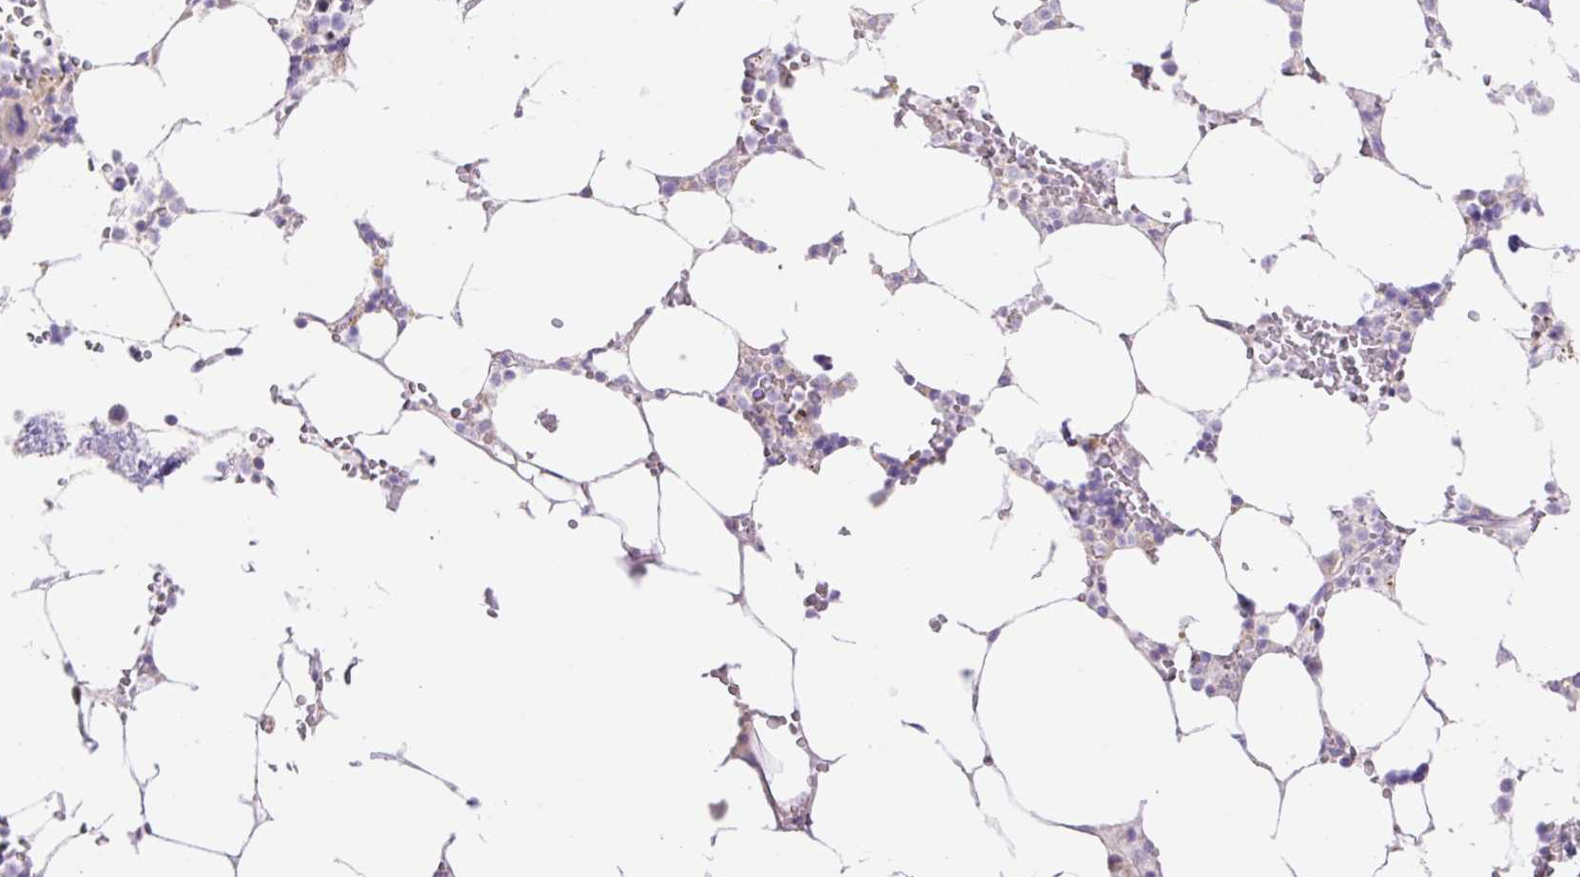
{"staining": {"intensity": "negative", "quantity": "none", "location": "none"}, "tissue": "bone marrow", "cell_type": "Hematopoietic cells", "image_type": "normal", "snomed": [{"axis": "morphology", "description": "Normal tissue, NOS"}, {"axis": "topography", "description": "Bone marrow"}], "caption": "Hematopoietic cells show no significant protein expression in normal bone marrow. Nuclei are stained in blue.", "gene": "VPS25", "patient": {"sex": "male", "age": 64}}